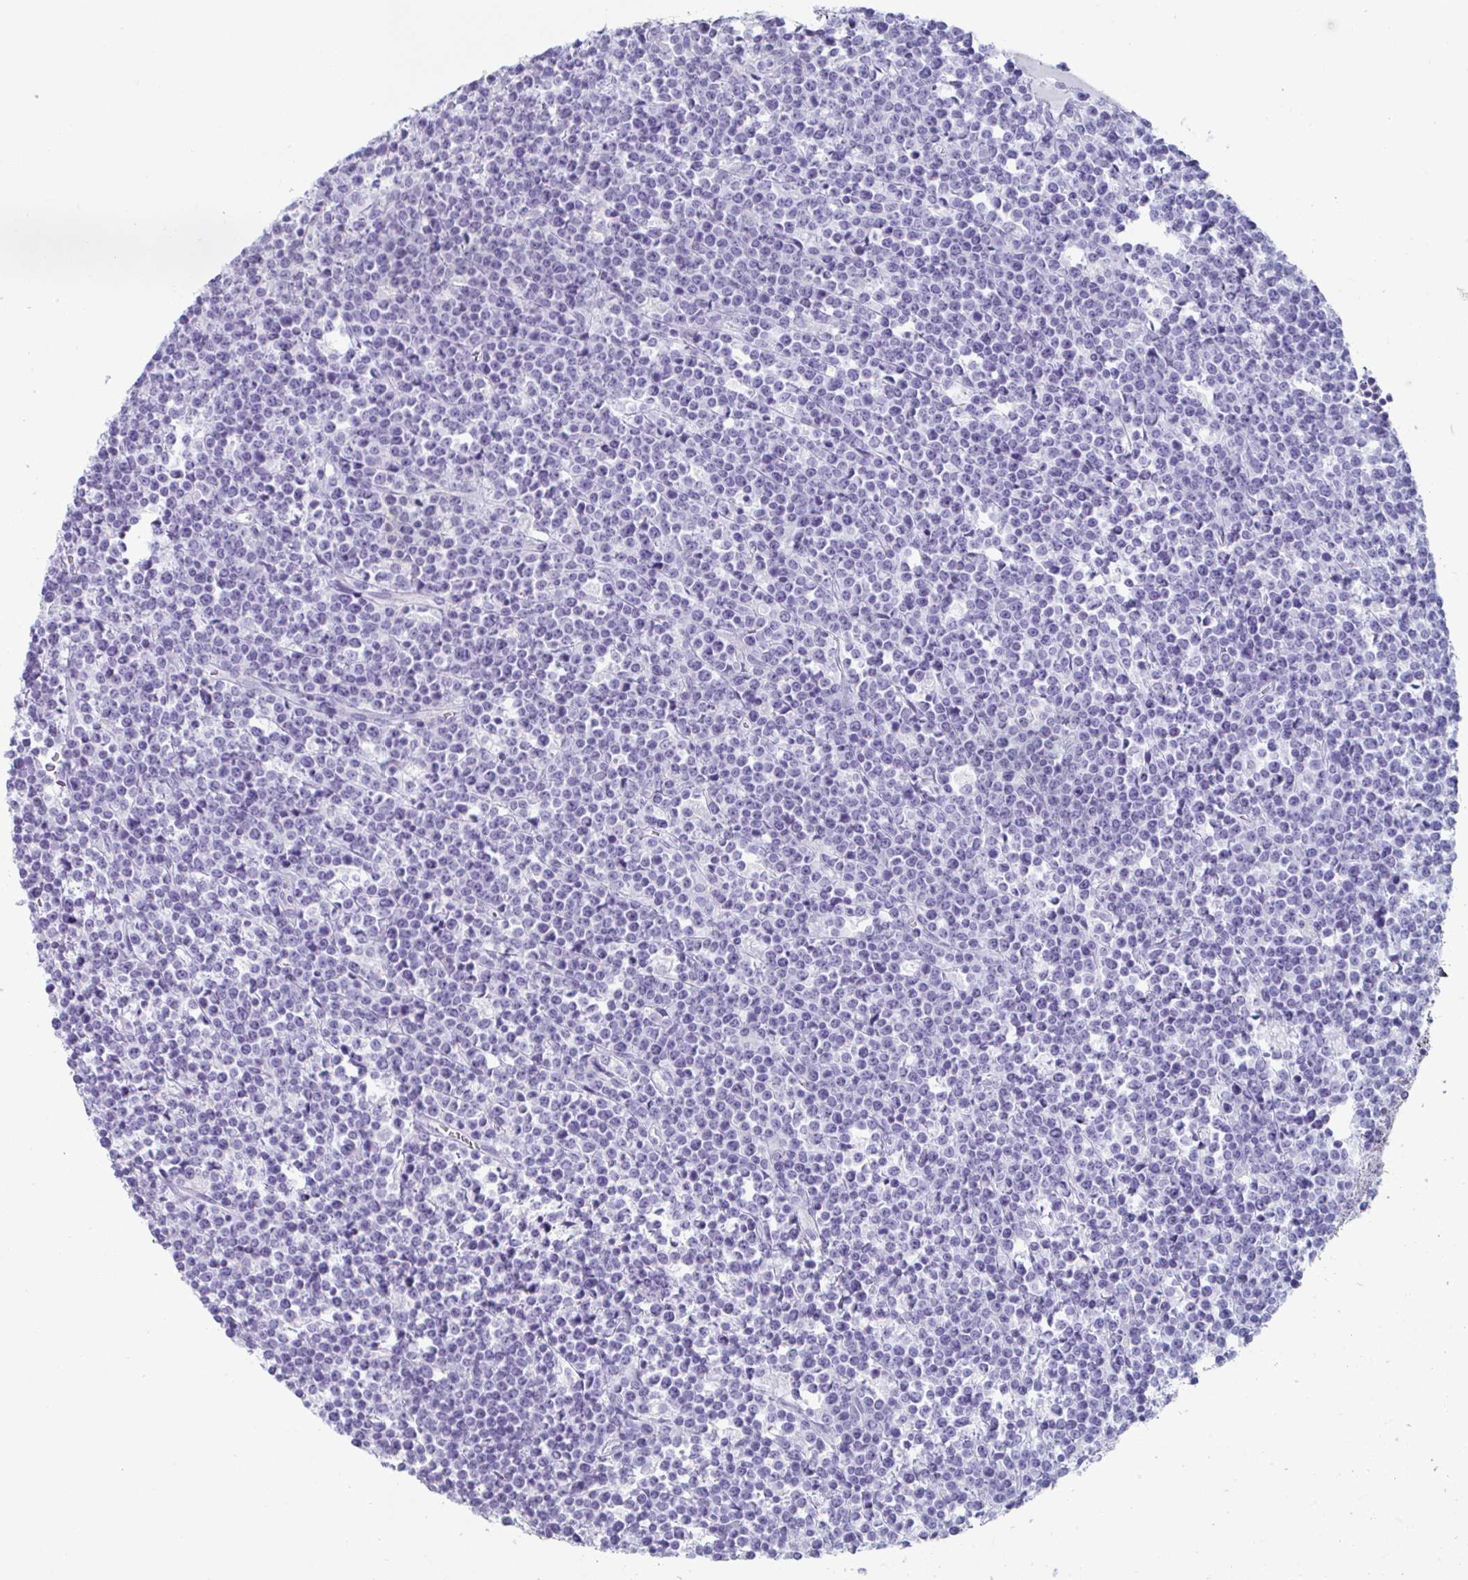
{"staining": {"intensity": "negative", "quantity": "none", "location": "none"}, "tissue": "lymphoma", "cell_type": "Tumor cells", "image_type": "cancer", "snomed": [{"axis": "morphology", "description": "Malignant lymphoma, non-Hodgkin's type, High grade"}, {"axis": "topography", "description": "Ovary"}], "caption": "This is a photomicrograph of IHC staining of lymphoma, which shows no expression in tumor cells.", "gene": "CREG2", "patient": {"sex": "female", "age": 56}}